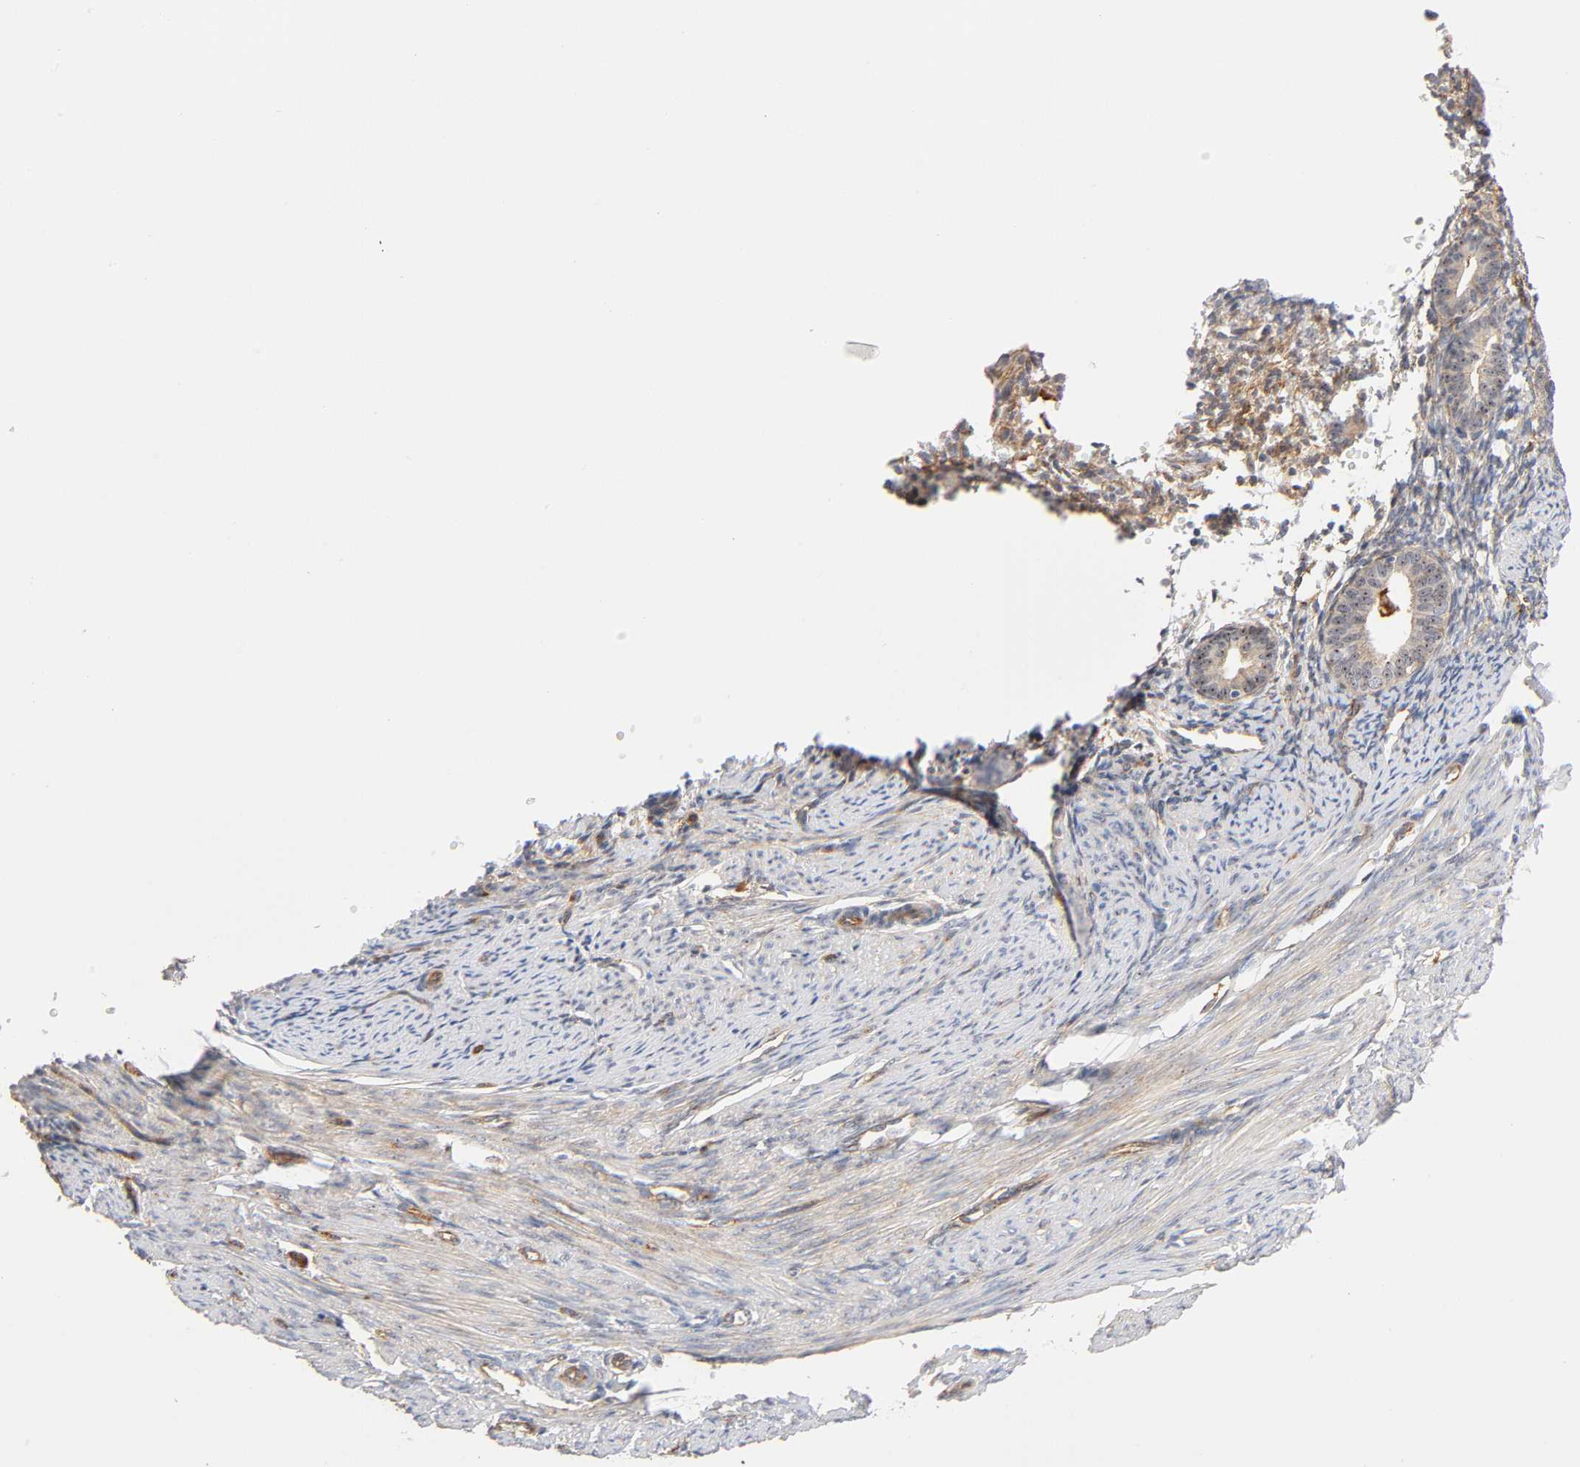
{"staining": {"intensity": "moderate", "quantity": ">75%", "location": "cytoplasmic/membranous"}, "tissue": "endometrium", "cell_type": "Cells in endometrial stroma", "image_type": "normal", "snomed": [{"axis": "morphology", "description": "Normal tissue, NOS"}, {"axis": "topography", "description": "Endometrium"}], "caption": "An image of endometrium stained for a protein displays moderate cytoplasmic/membranous brown staining in cells in endometrial stroma. (brown staining indicates protein expression, while blue staining denotes nuclei).", "gene": "PLD1", "patient": {"sex": "female", "age": 61}}